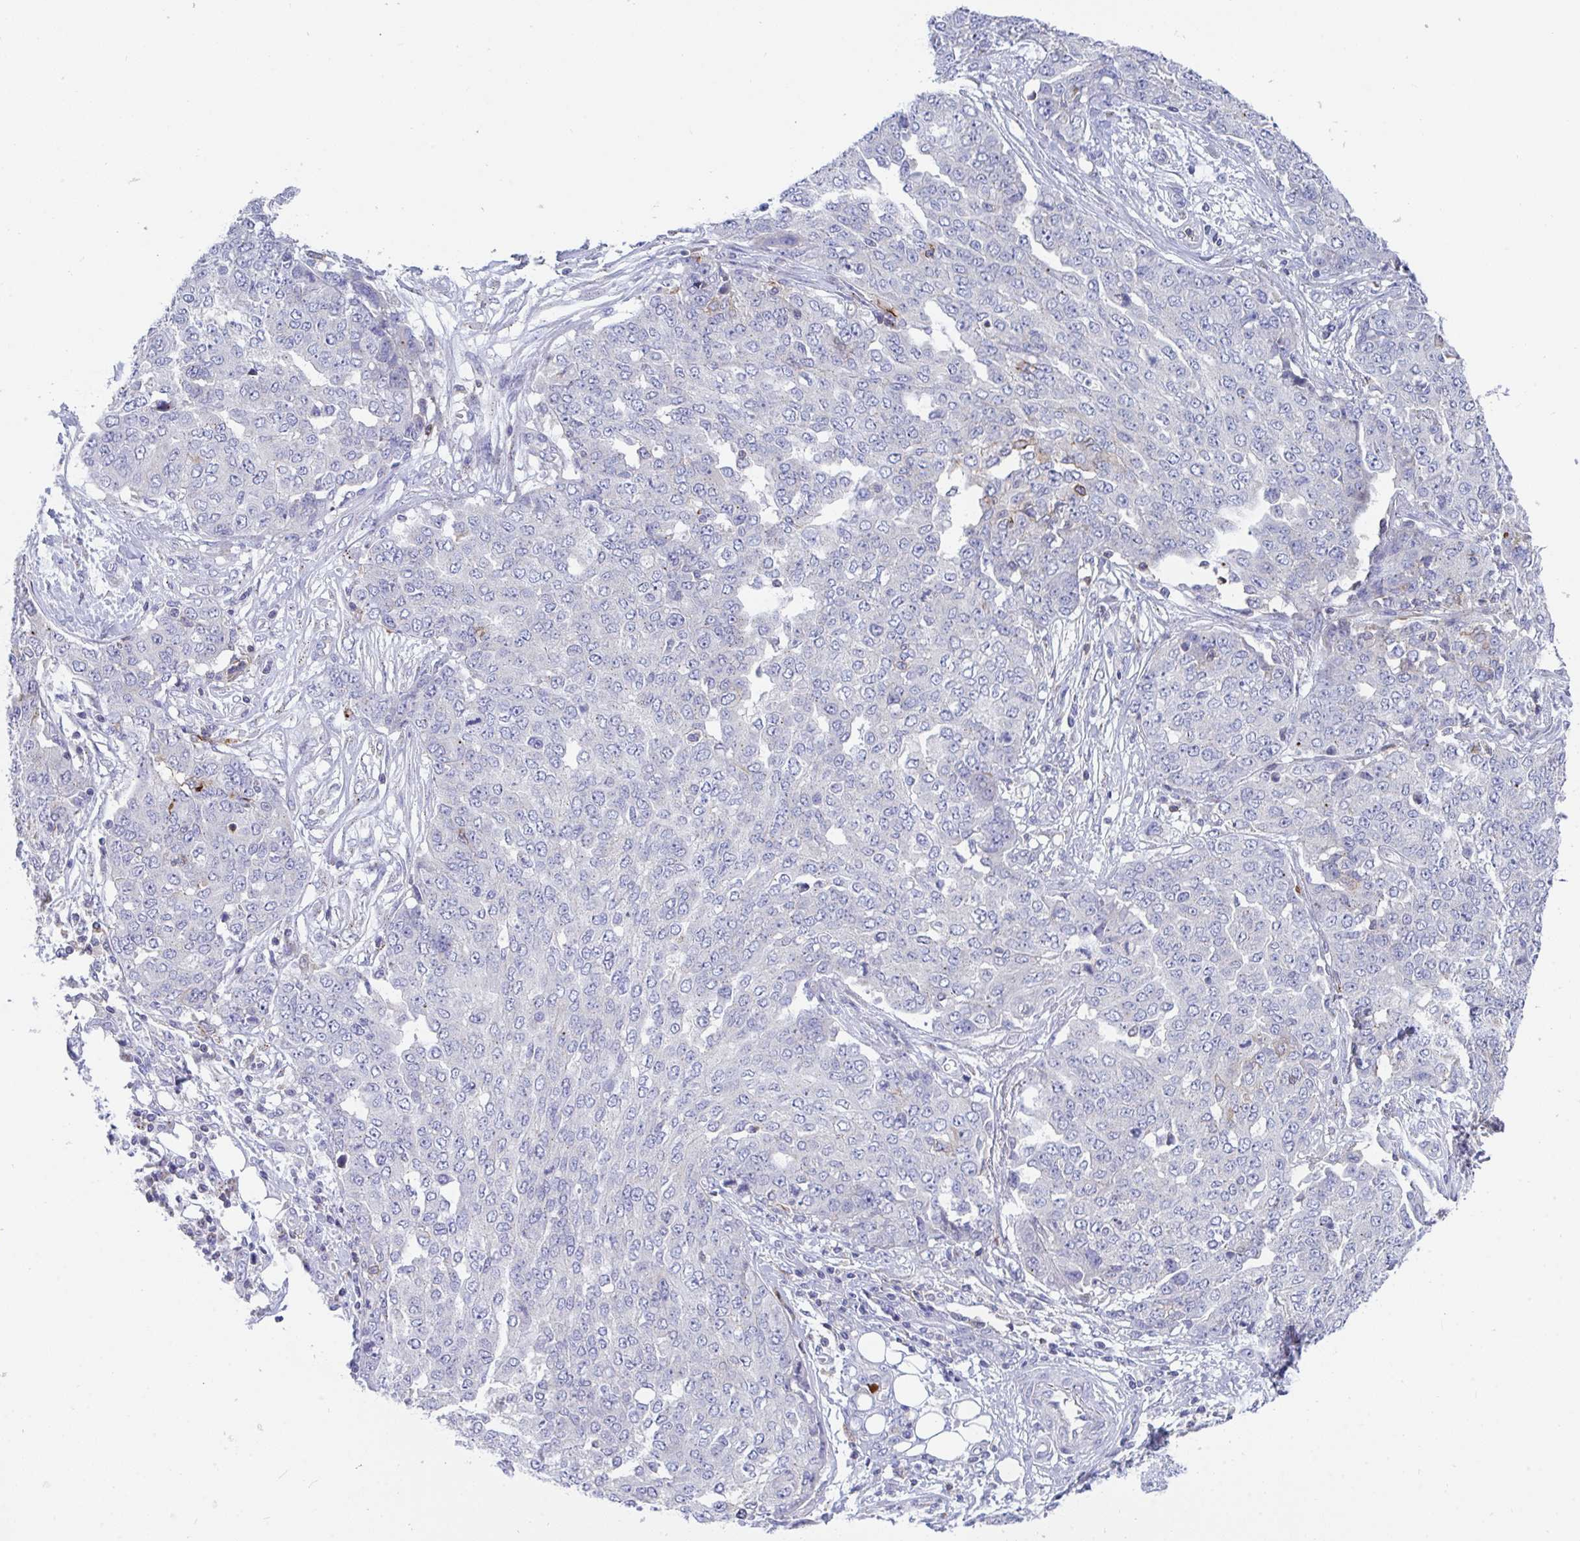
{"staining": {"intensity": "negative", "quantity": "none", "location": "none"}, "tissue": "ovarian cancer", "cell_type": "Tumor cells", "image_type": "cancer", "snomed": [{"axis": "morphology", "description": "Cystadenocarcinoma, serous, NOS"}, {"axis": "topography", "description": "Soft tissue"}, {"axis": "topography", "description": "Ovary"}], "caption": "The immunohistochemistry (IHC) micrograph has no significant staining in tumor cells of ovarian cancer (serous cystadenocarcinoma) tissue.", "gene": "FRMD3", "patient": {"sex": "female", "age": 57}}